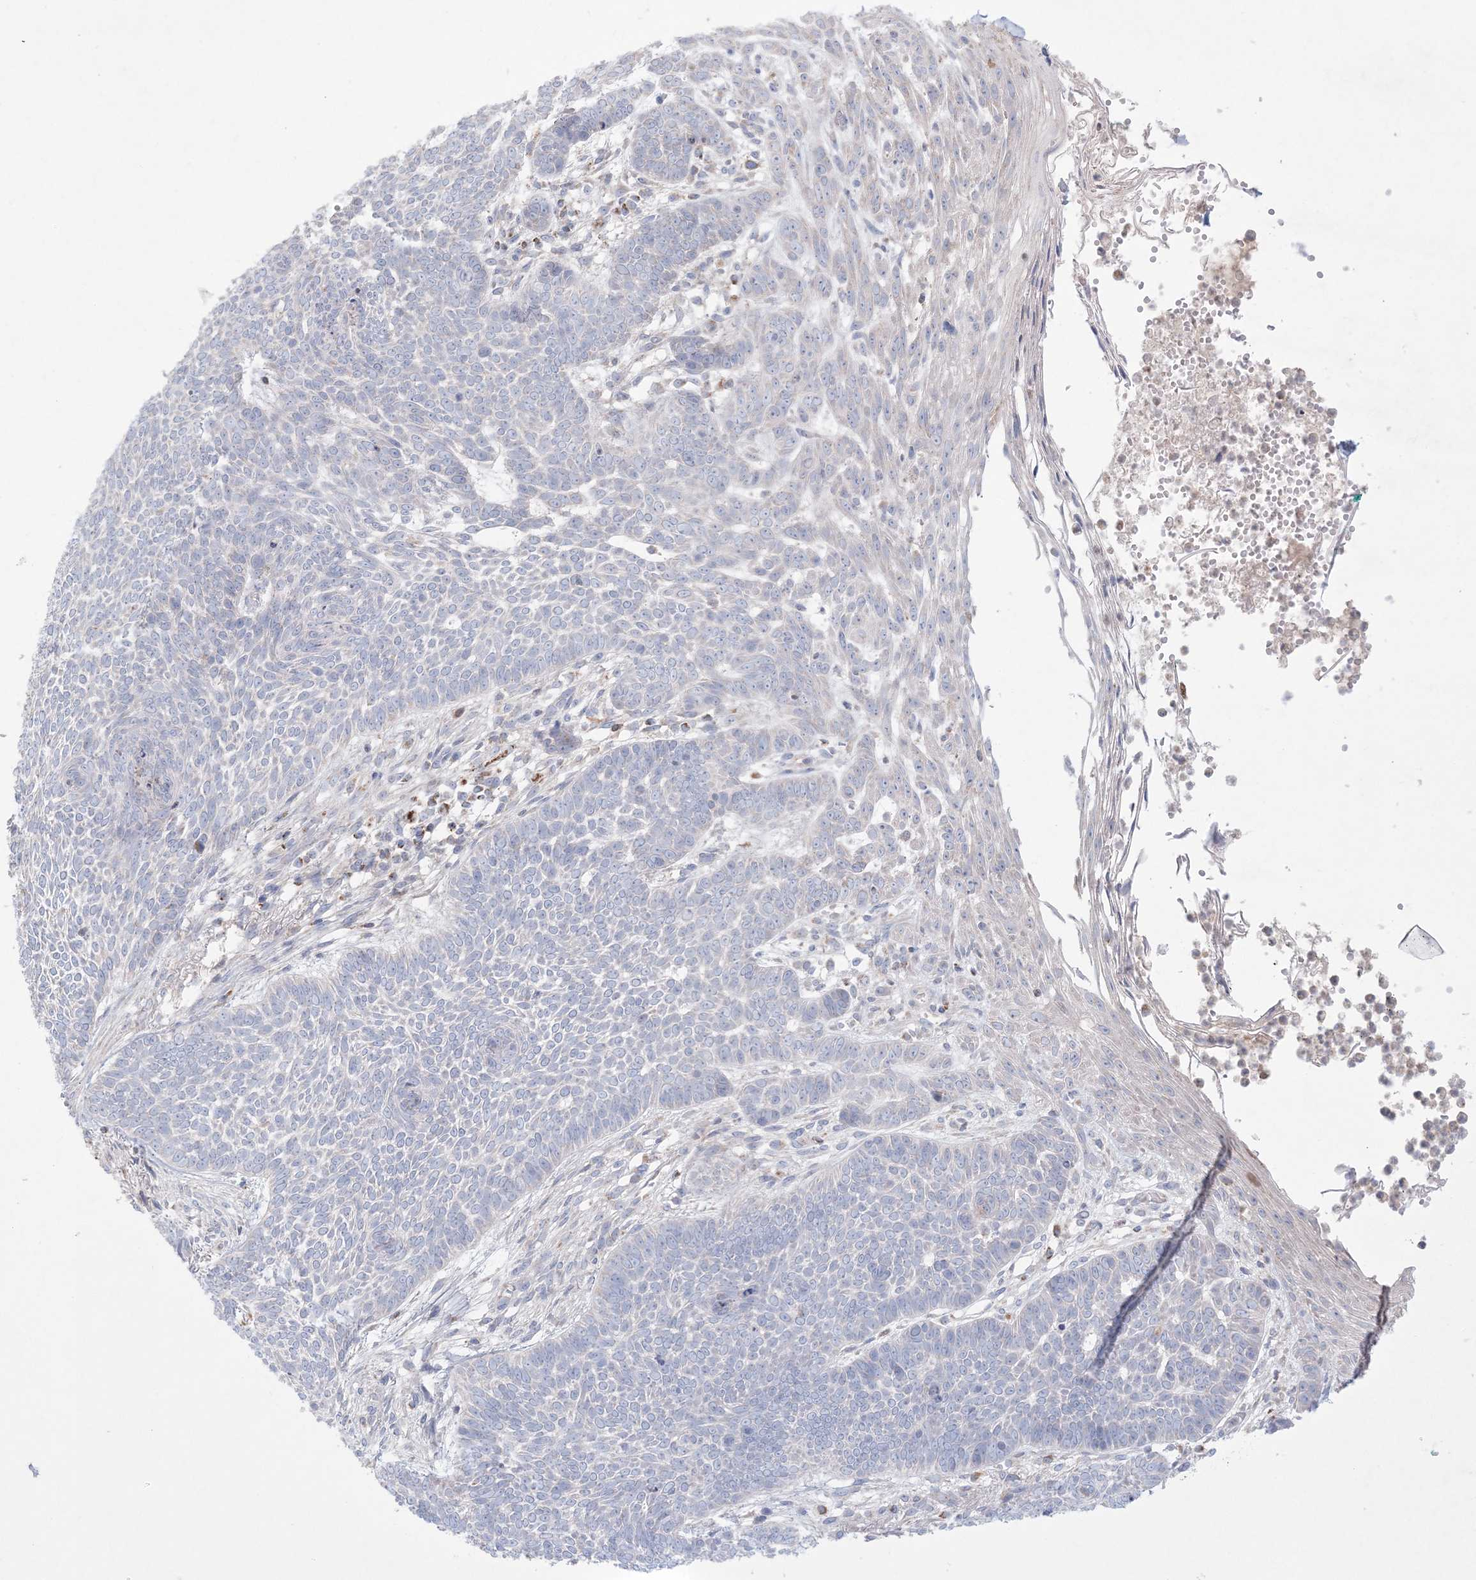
{"staining": {"intensity": "negative", "quantity": "none", "location": "none"}, "tissue": "skin cancer", "cell_type": "Tumor cells", "image_type": "cancer", "snomed": [{"axis": "morphology", "description": "Normal tissue, NOS"}, {"axis": "morphology", "description": "Basal cell carcinoma"}, {"axis": "topography", "description": "Skin"}], "caption": "High magnification brightfield microscopy of skin cancer stained with DAB (3,3'-diaminobenzidine) (brown) and counterstained with hematoxylin (blue): tumor cells show no significant expression.", "gene": "KCTD6", "patient": {"sex": "male", "age": 64}}